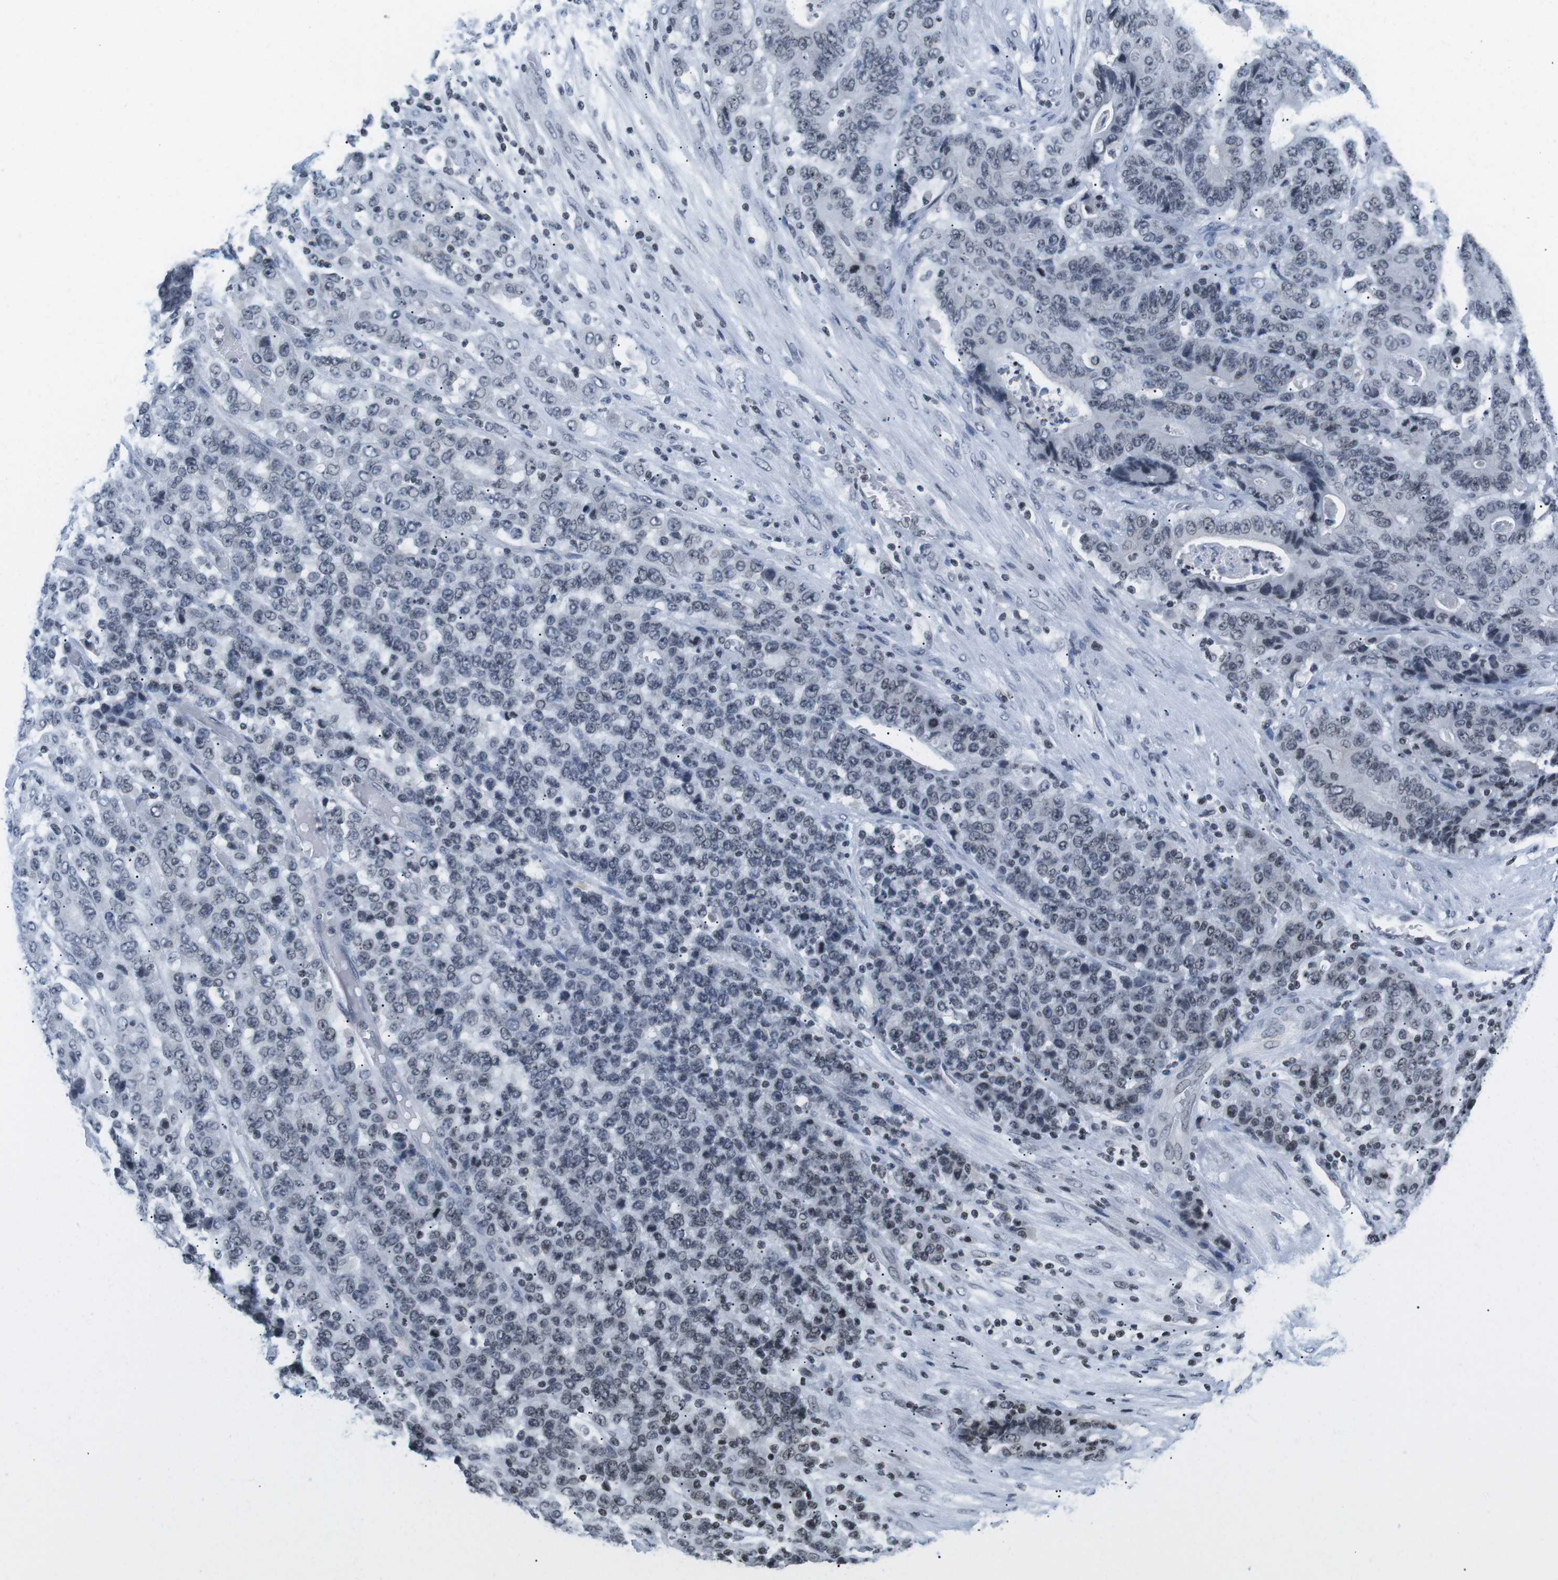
{"staining": {"intensity": "weak", "quantity": "<25%", "location": "nuclear"}, "tissue": "stomach cancer", "cell_type": "Tumor cells", "image_type": "cancer", "snomed": [{"axis": "morphology", "description": "Adenocarcinoma, NOS"}, {"axis": "topography", "description": "Stomach"}], "caption": "Tumor cells show no significant expression in stomach cancer.", "gene": "E2F2", "patient": {"sex": "female", "age": 73}}